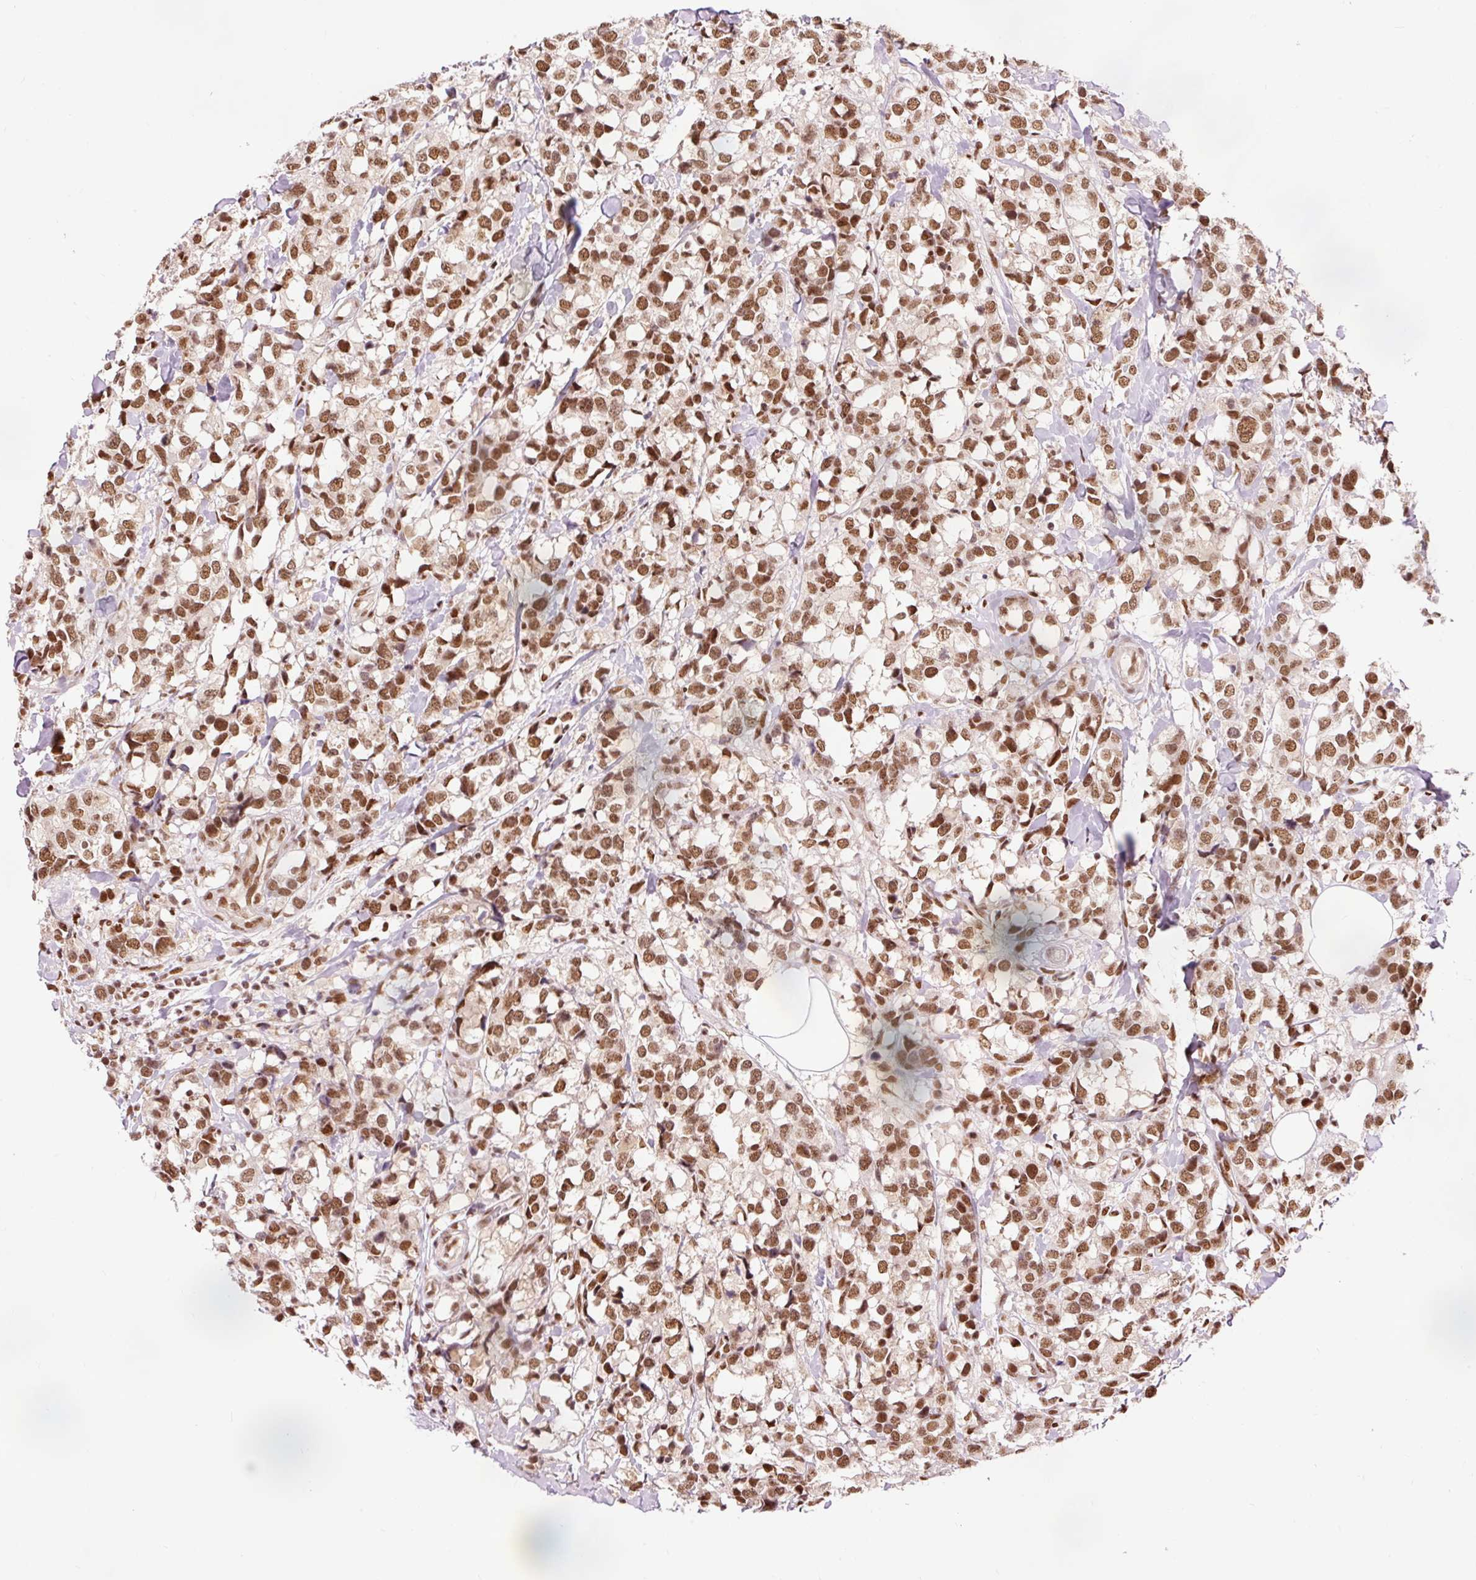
{"staining": {"intensity": "moderate", "quantity": ">75%", "location": "nuclear"}, "tissue": "breast cancer", "cell_type": "Tumor cells", "image_type": "cancer", "snomed": [{"axis": "morphology", "description": "Lobular carcinoma"}, {"axis": "topography", "description": "Breast"}], "caption": "Lobular carcinoma (breast) stained with DAB (3,3'-diaminobenzidine) IHC shows medium levels of moderate nuclear positivity in approximately >75% of tumor cells. (DAB IHC, brown staining for protein, blue staining for nuclei).", "gene": "ZBTB44", "patient": {"sex": "female", "age": 59}}